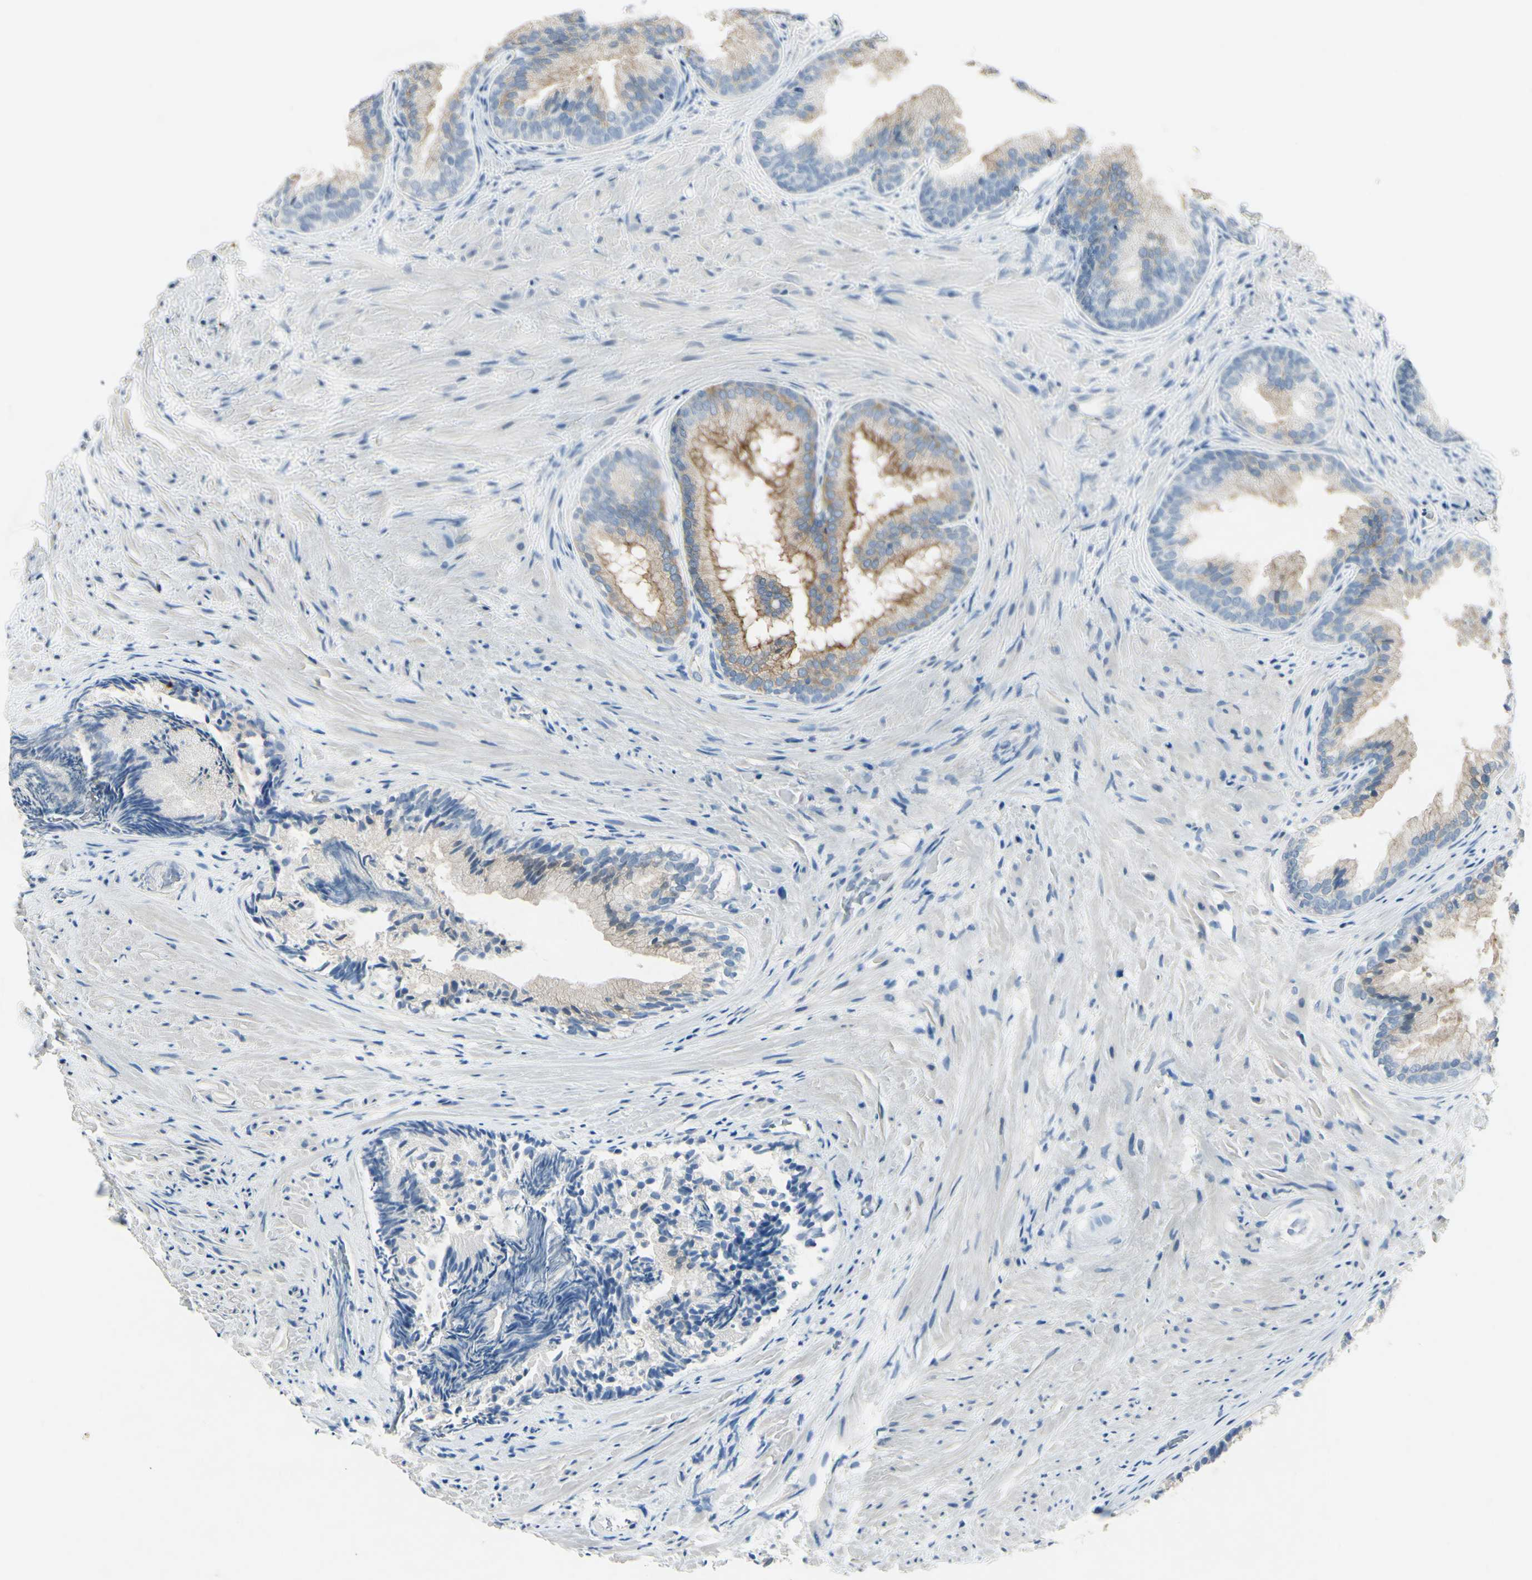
{"staining": {"intensity": "moderate", "quantity": "25%-75%", "location": "cytoplasmic/membranous,nuclear"}, "tissue": "prostate", "cell_type": "Glandular cells", "image_type": "normal", "snomed": [{"axis": "morphology", "description": "Normal tissue, NOS"}, {"axis": "topography", "description": "Prostate"}], "caption": "Protein expression analysis of unremarkable human prostate reveals moderate cytoplasmic/membranous,nuclear positivity in about 25%-75% of glandular cells. The staining was performed using DAB to visualize the protein expression in brown, while the nuclei were stained in blue with hematoxylin (Magnification: 20x).", "gene": "SNAP91", "patient": {"sex": "male", "age": 76}}